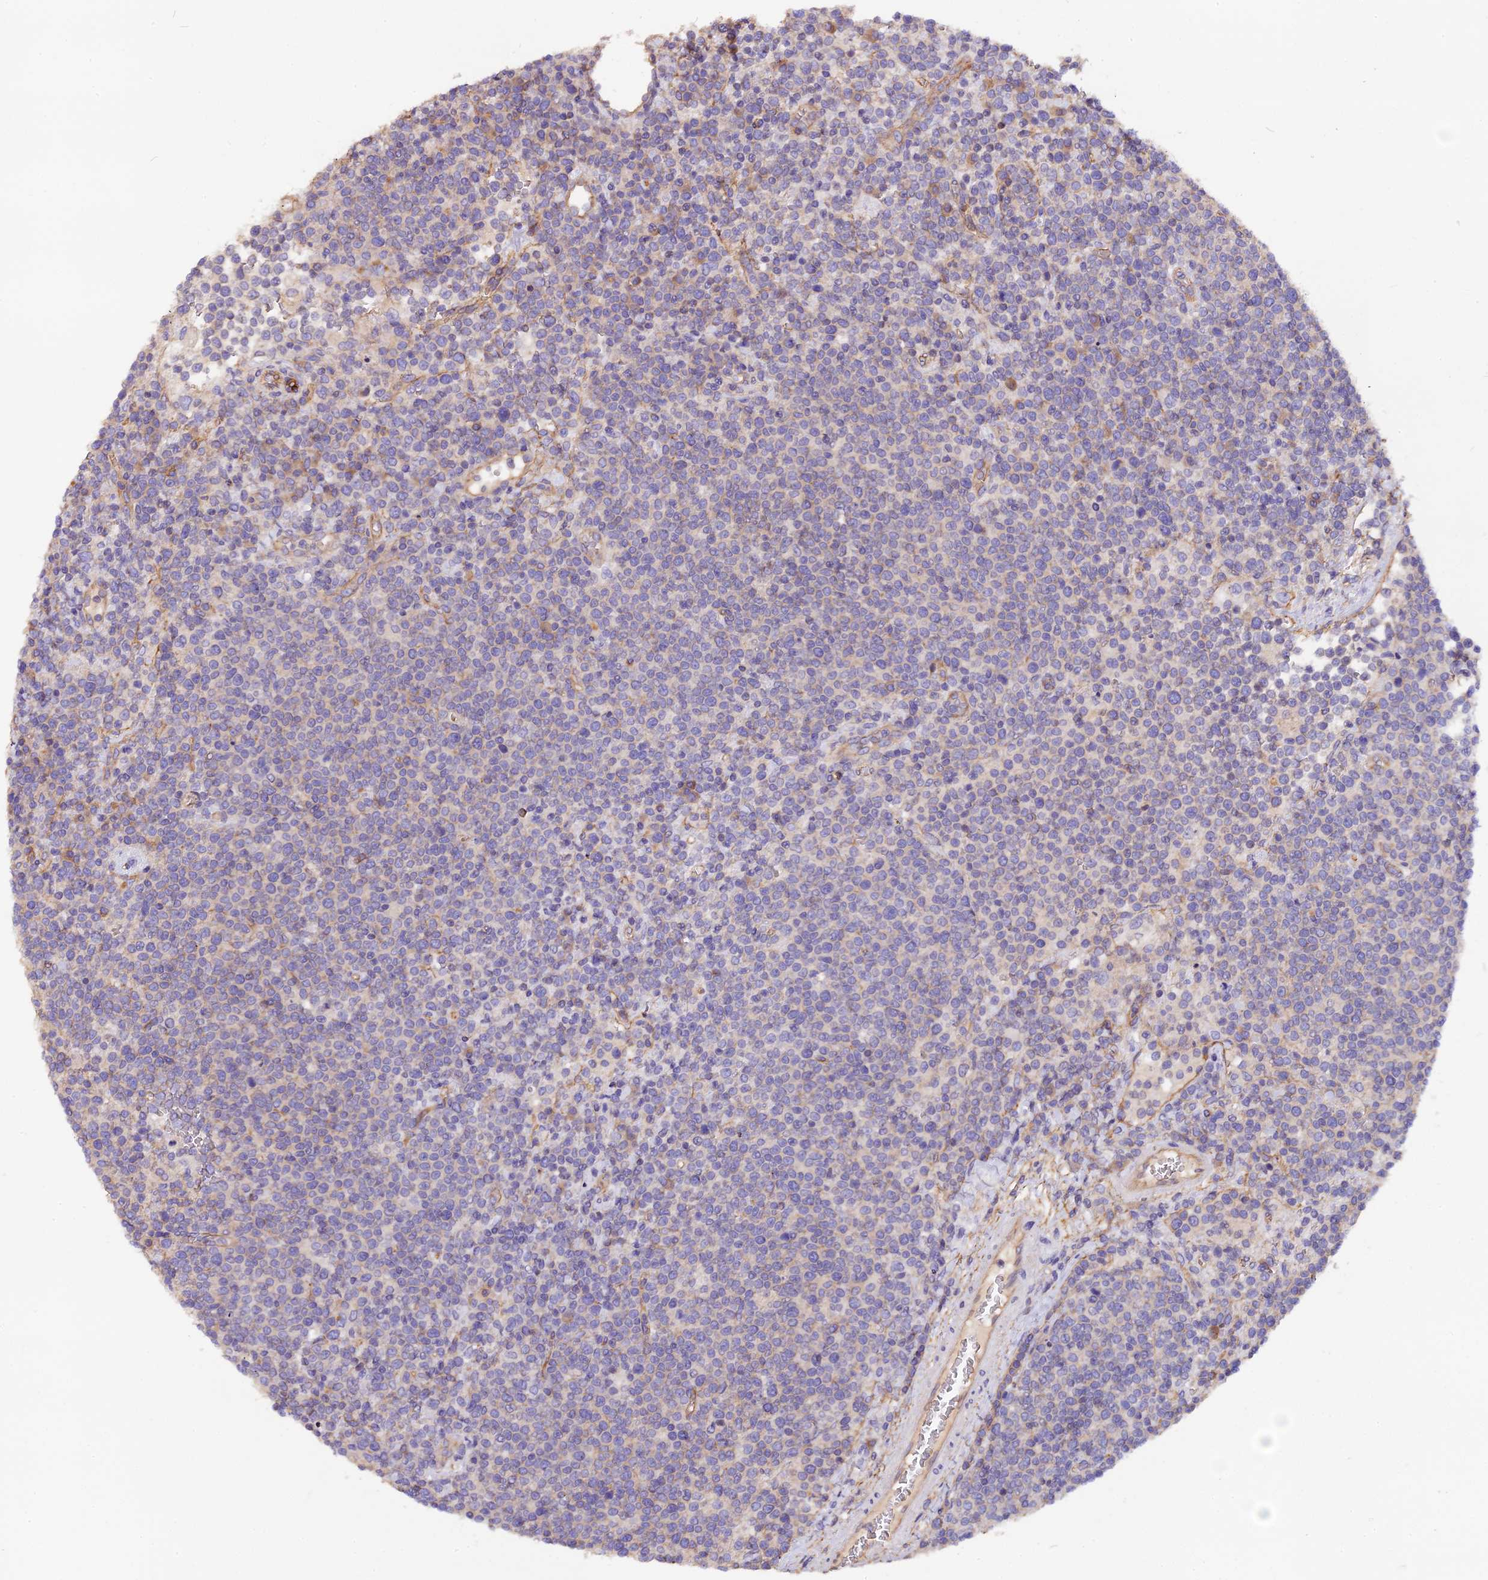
{"staining": {"intensity": "negative", "quantity": "none", "location": "none"}, "tissue": "lymphoma", "cell_type": "Tumor cells", "image_type": "cancer", "snomed": [{"axis": "morphology", "description": "Malignant lymphoma, non-Hodgkin's type, High grade"}, {"axis": "topography", "description": "Lymph node"}], "caption": "Immunohistochemistry (IHC) micrograph of neoplastic tissue: lymphoma stained with DAB (3,3'-diaminobenzidine) shows no significant protein positivity in tumor cells.", "gene": "ERMARD", "patient": {"sex": "male", "age": 61}}